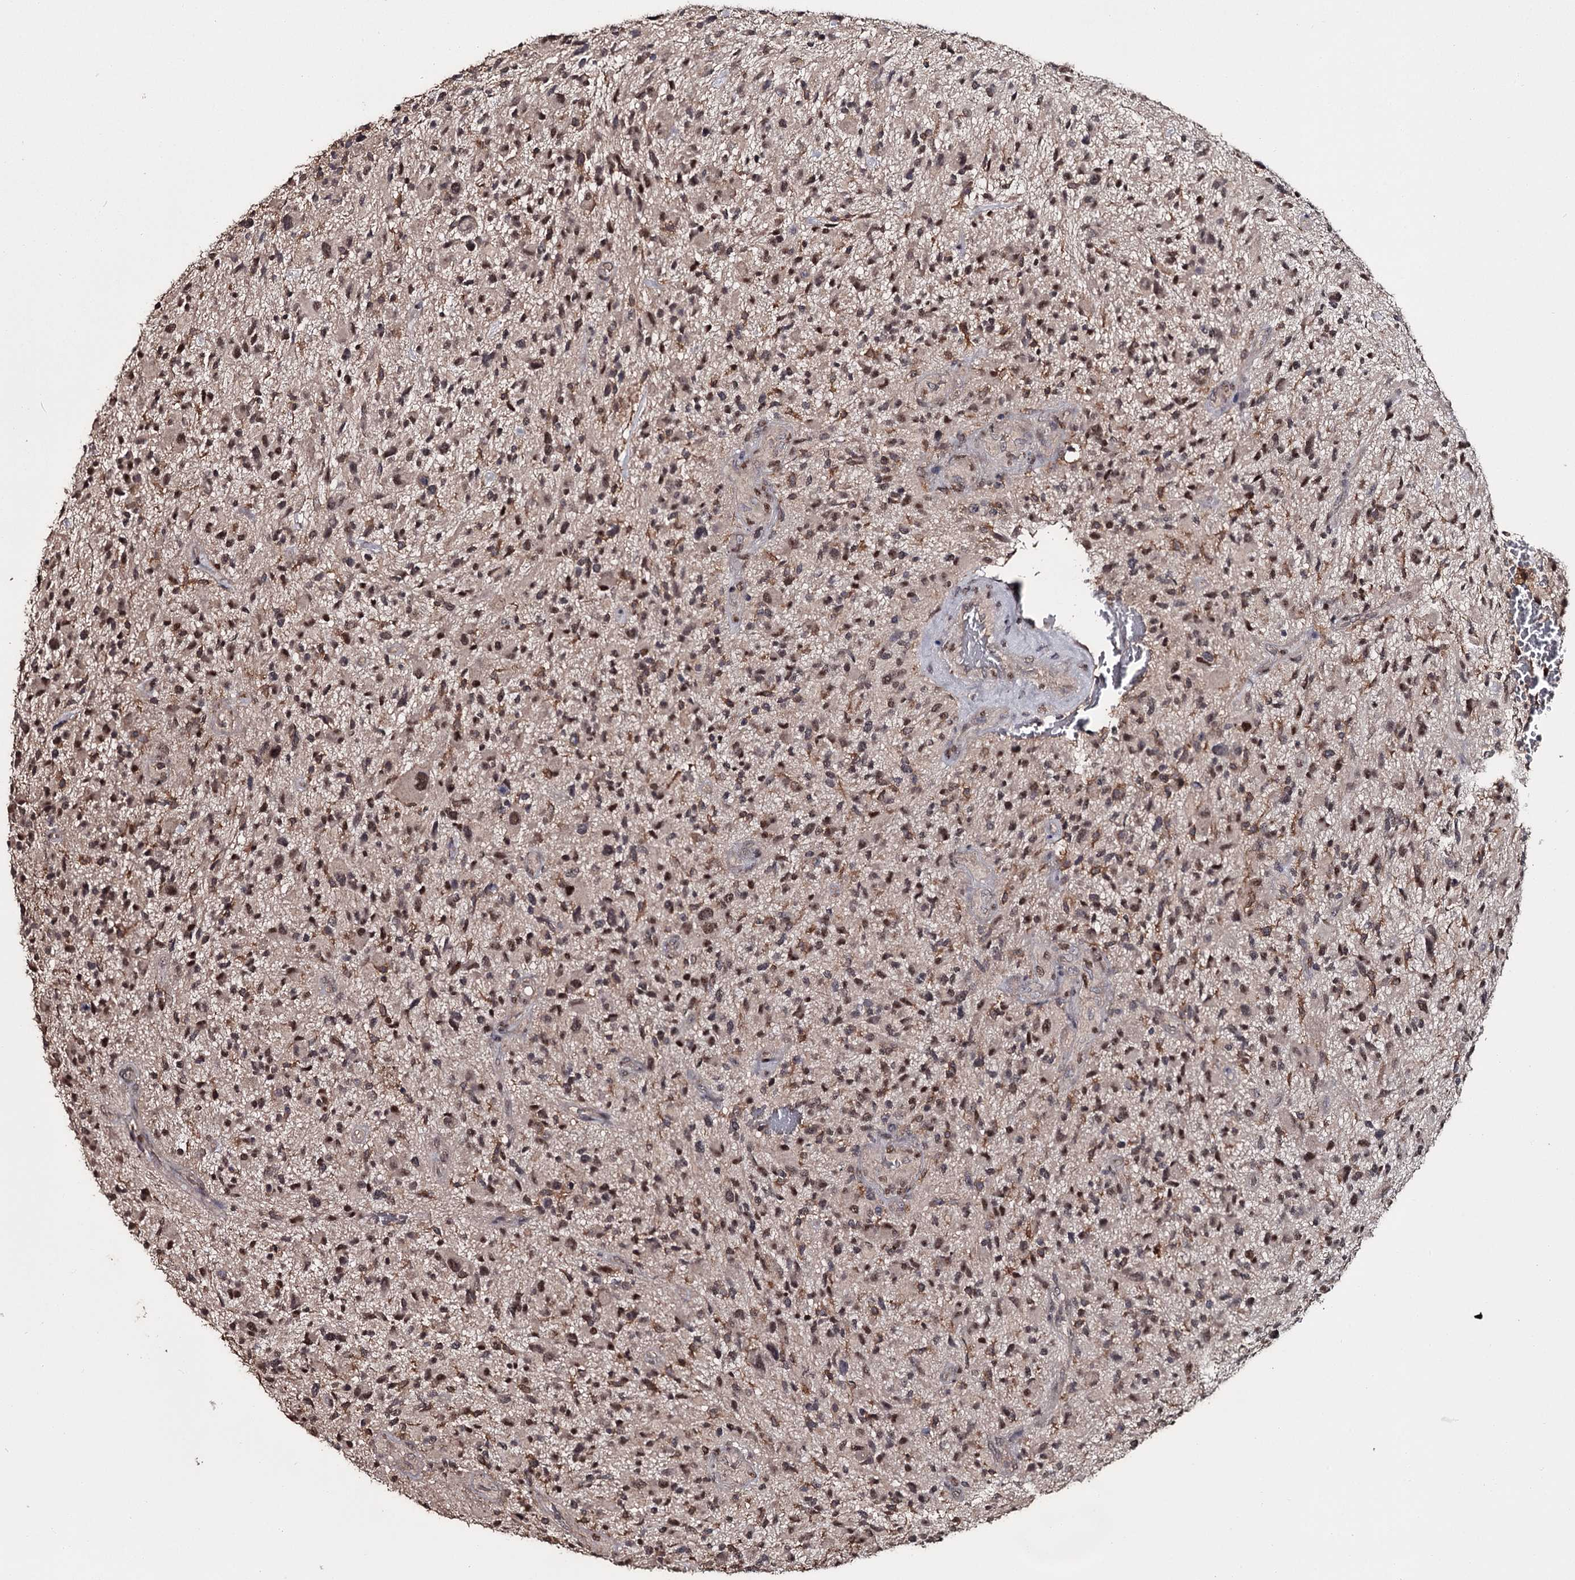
{"staining": {"intensity": "moderate", "quantity": ">75%", "location": "nuclear"}, "tissue": "glioma", "cell_type": "Tumor cells", "image_type": "cancer", "snomed": [{"axis": "morphology", "description": "Glioma, malignant, High grade"}, {"axis": "topography", "description": "Brain"}], "caption": "Immunohistochemical staining of human glioma shows medium levels of moderate nuclear staining in approximately >75% of tumor cells. Immunohistochemistry (ihc) stains the protein in brown and the nuclei are stained blue.", "gene": "PRPF40B", "patient": {"sex": "male", "age": 47}}